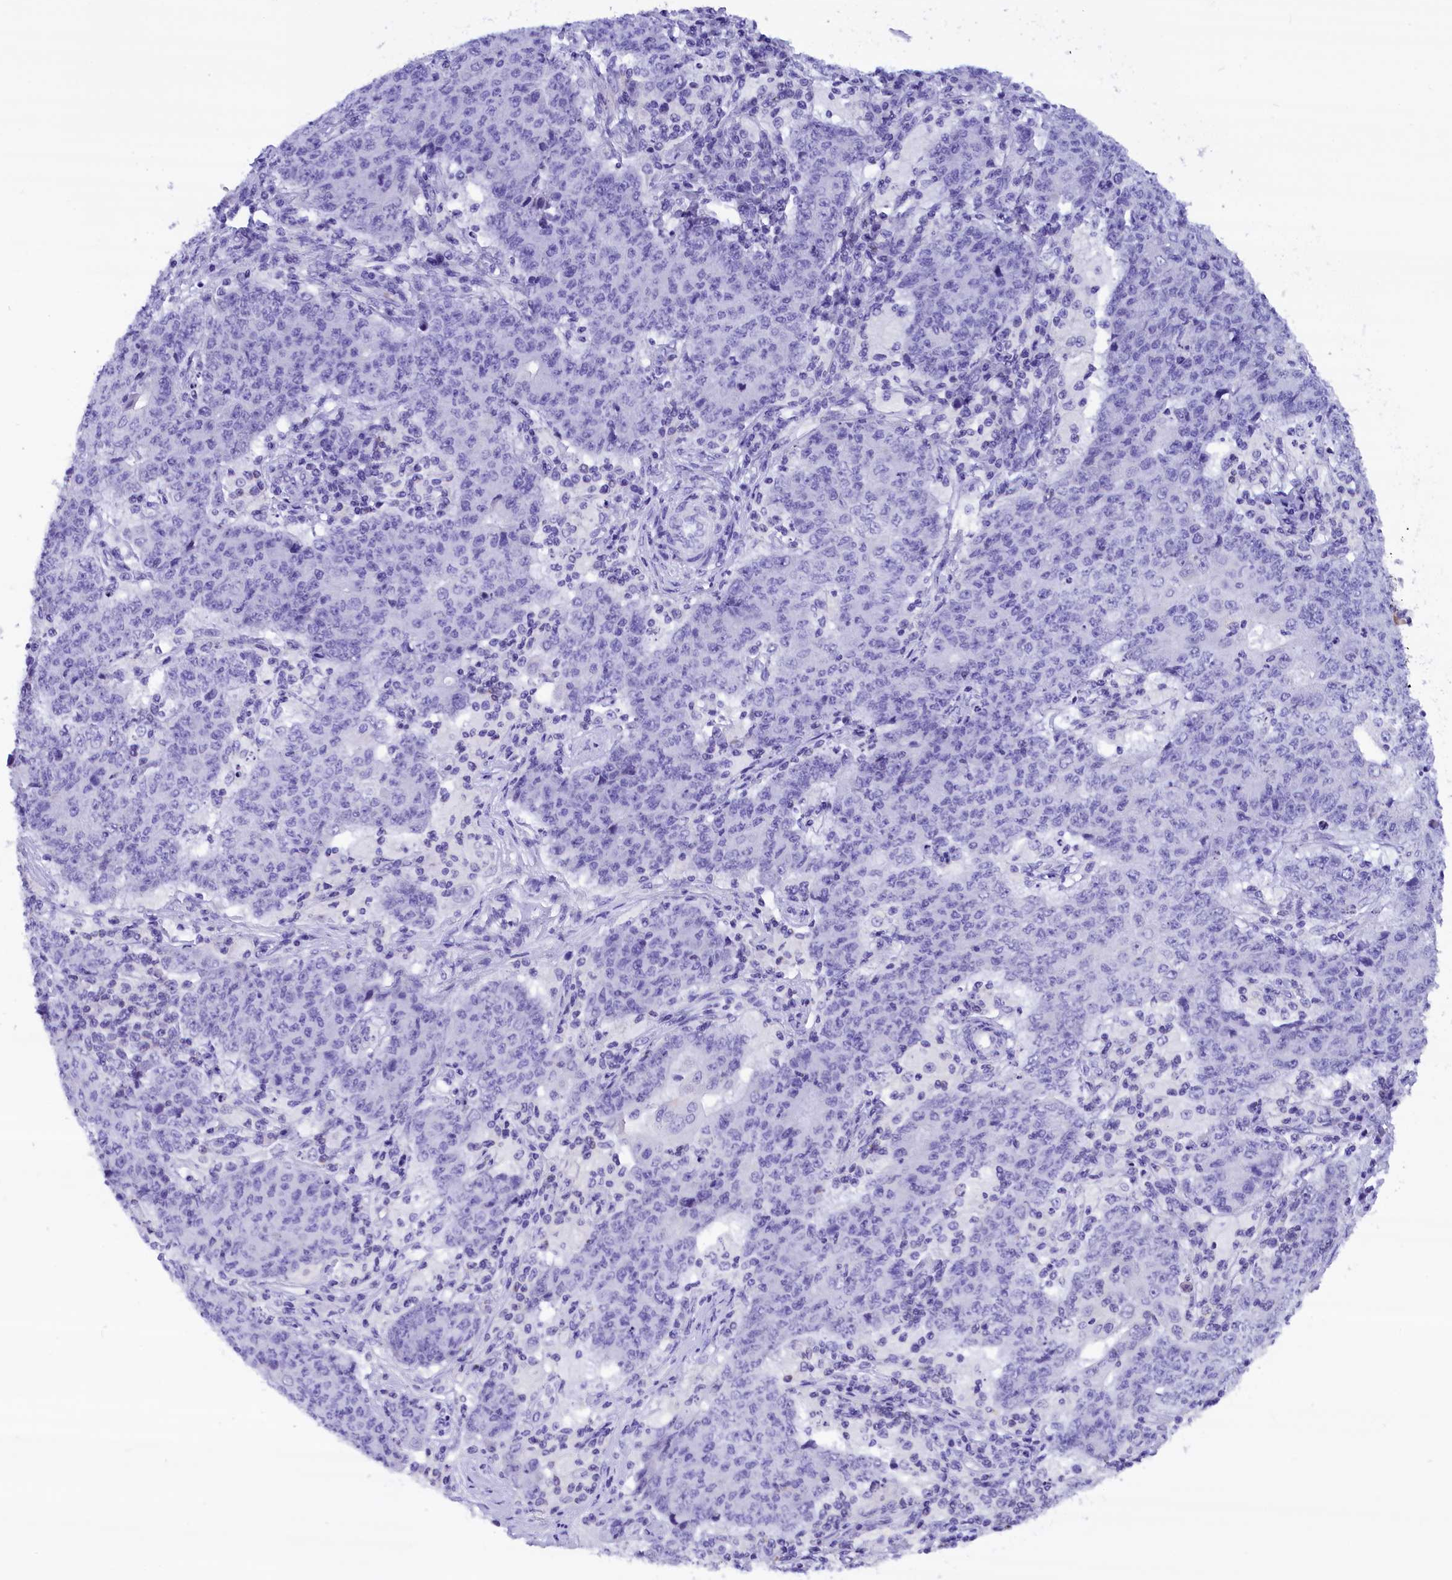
{"staining": {"intensity": "negative", "quantity": "none", "location": "none"}, "tissue": "ovarian cancer", "cell_type": "Tumor cells", "image_type": "cancer", "snomed": [{"axis": "morphology", "description": "Carcinoma, endometroid"}, {"axis": "topography", "description": "Ovary"}], "caption": "Tumor cells are negative for protein expression in human endometroid carcinoma (ovarian). (Stains: DAB IHC with hematoxylin counter stain, Microscopy: brightfield microscopy at high magnification).", "gene": "ABAT", "patient": {"sex": "female", "age": 42}}